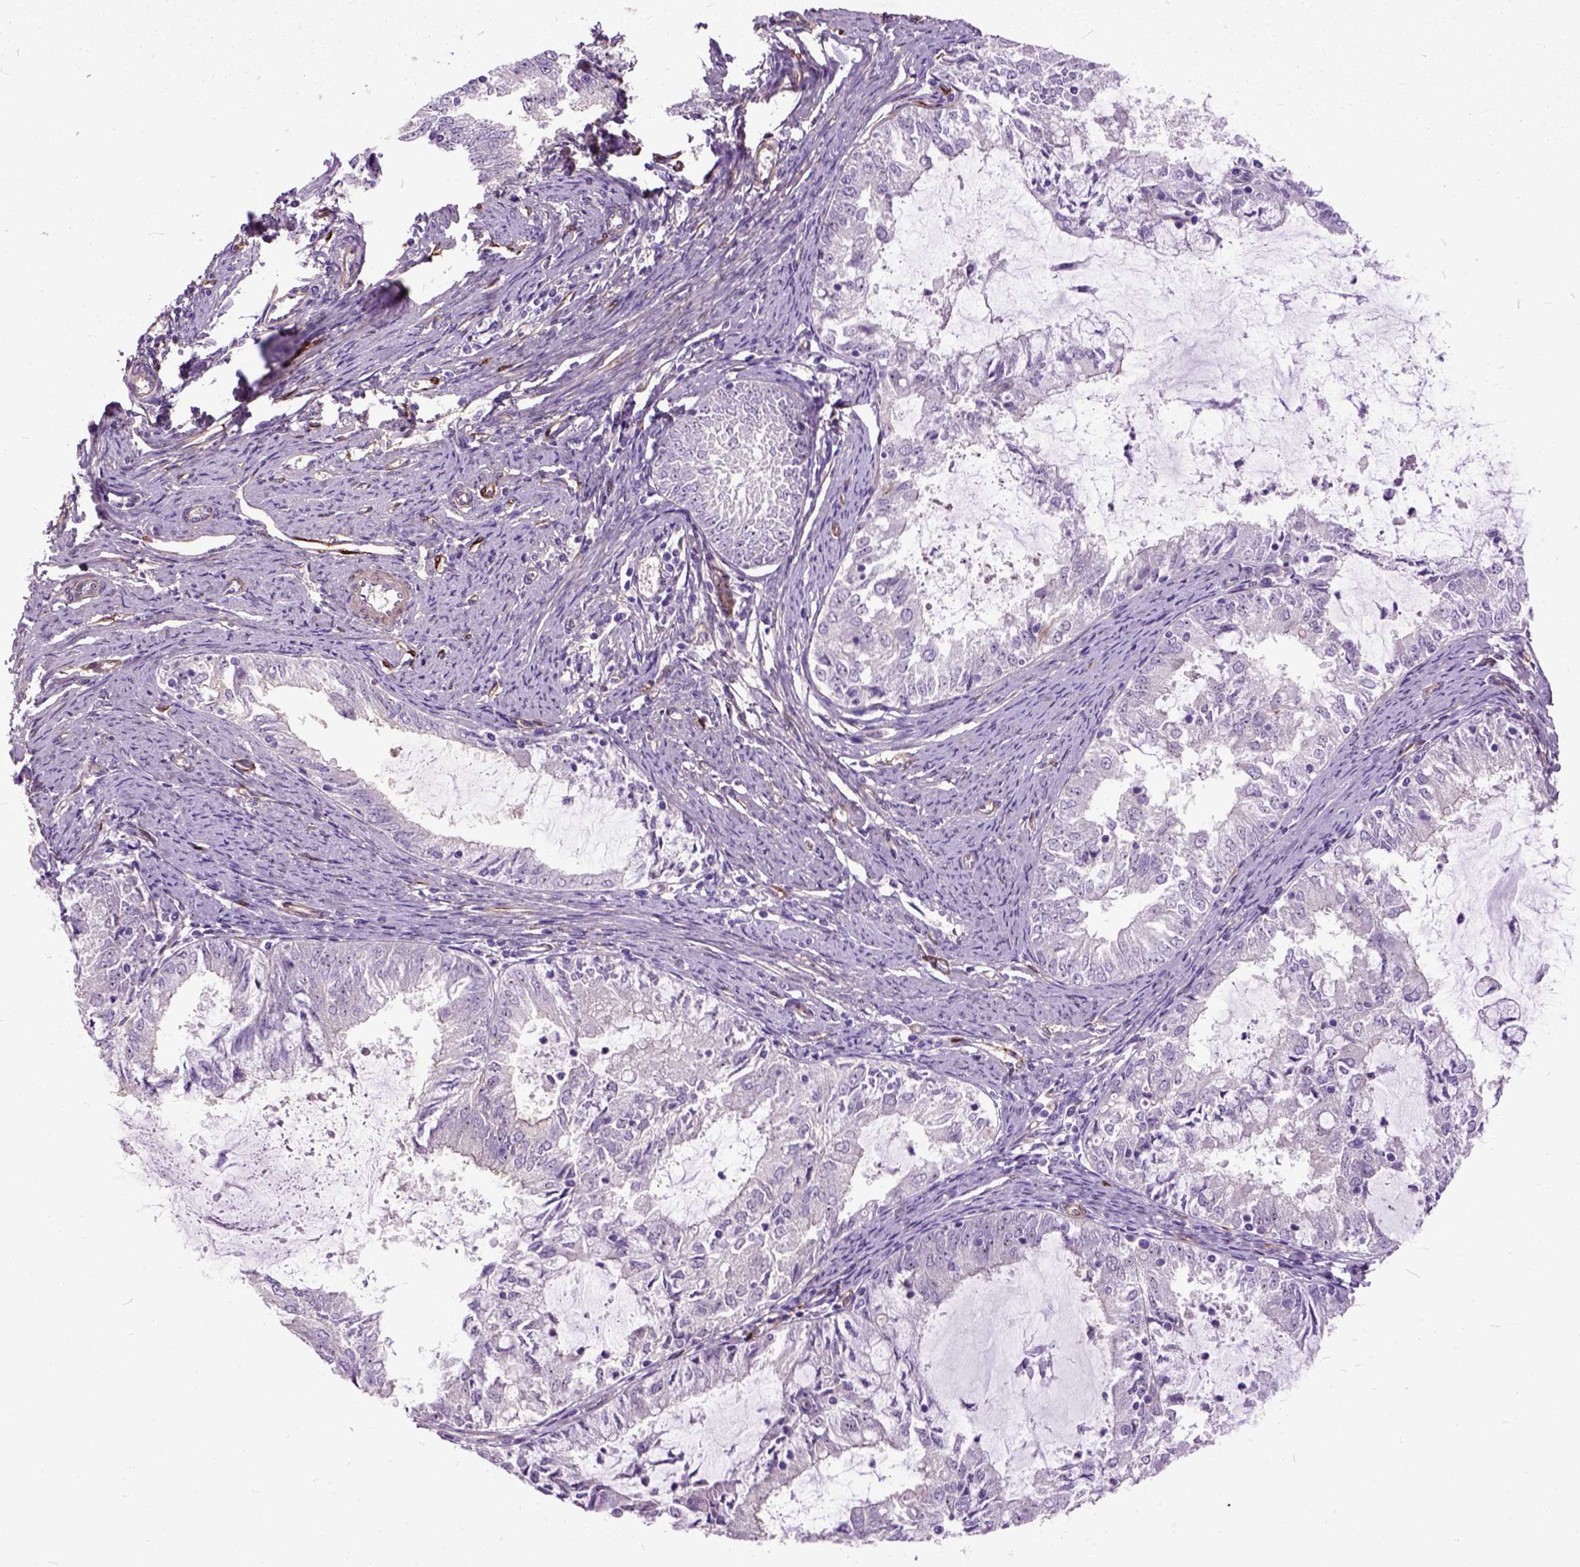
{"staining": {"intensity": "negative", "quantity": "none", "location": "none"}, "tissue": "endometrial cancer", "cell_type": "Tumor cells", "image_type": "cancer", "snomed": [{"axis": "morphology", "description": "Adenocarcinoma, NOS"}, {"axis": "topography", "description": "Endometrium"}], "caption": "Tumor cells show no significant positivity in adenocarcinoma (endometrial).", "gene": "MAPT", "patient": {"sex": "female", "age": 57}}